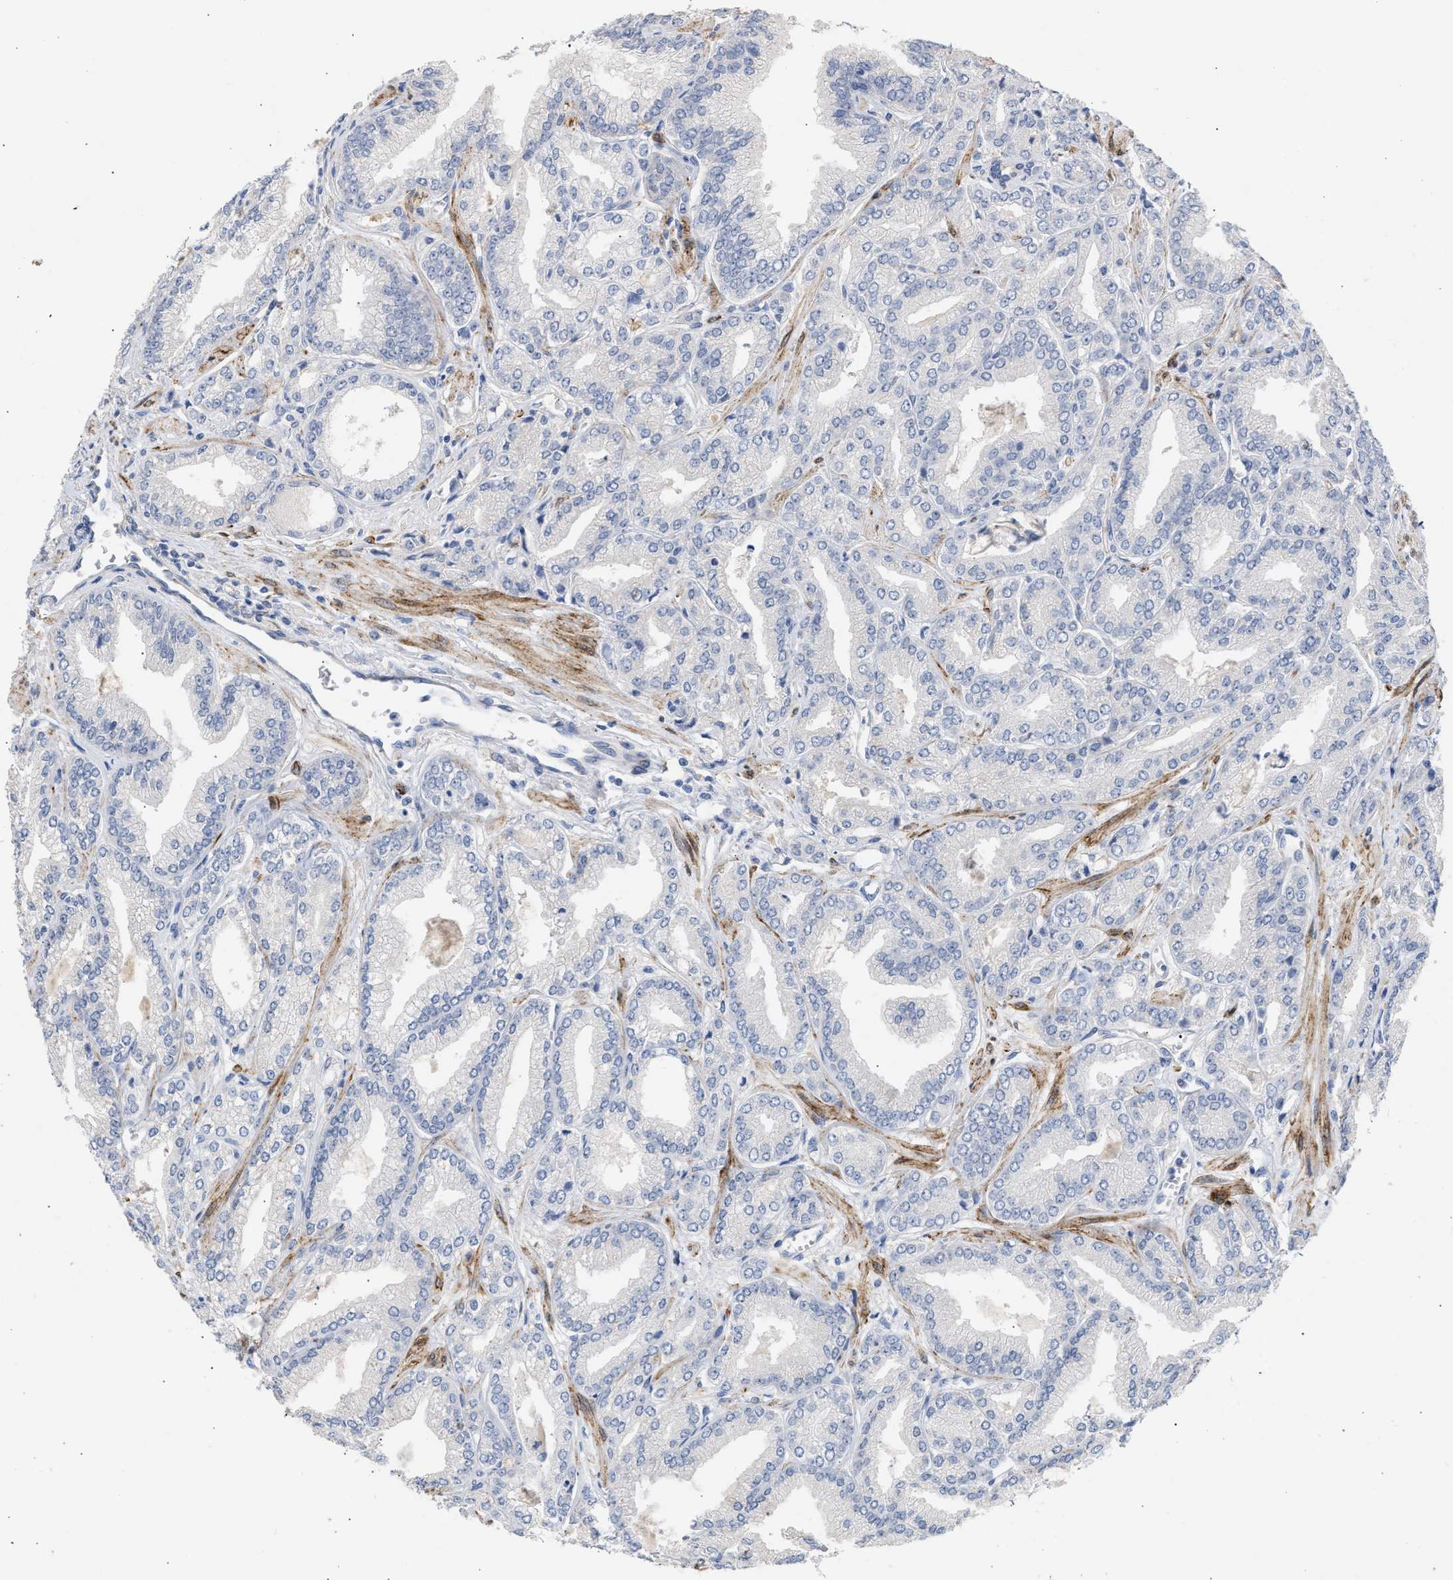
{"staining": {"intensity": "negative", "quantity": "none", "location": "none"}, "tissue": "prostate cancer", "cell_type": "Tumor cells", "image_type": "cancer", "snomed": [{"axis": "morphology", "description": "Adenocarcinoma, Low grade"}, {"axis": "topography", "description": "Prostate"}], "caption": "A photomicrograph of human prostate cancer (adenocarcinoma (low-grade)) is negative for staining in tumor cells.", "gene": "SELENOM", "patient": {"sex": "male", "age": 52}}